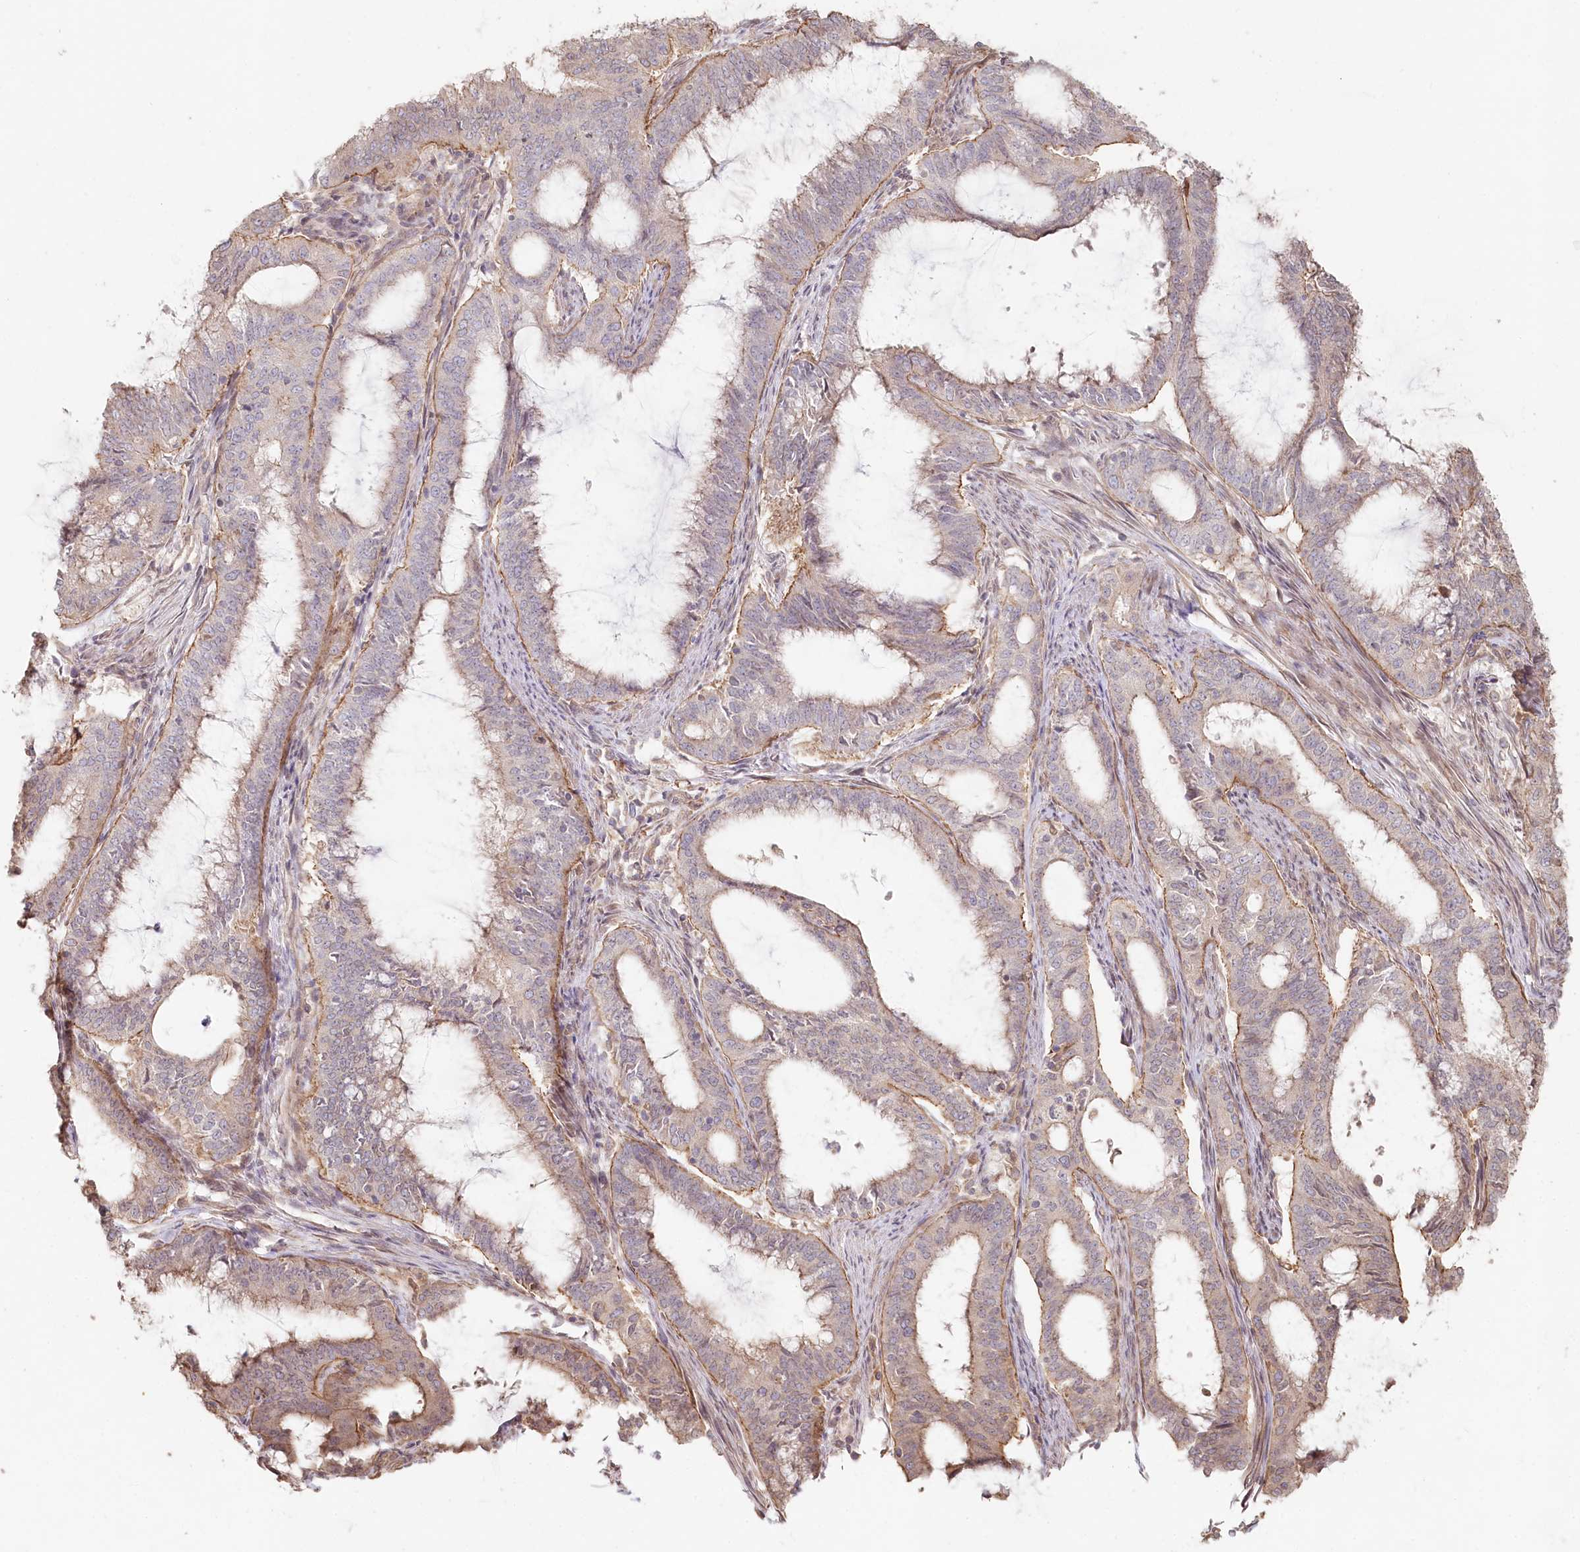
{"staining": {"intensity": "moderate", "quantity": "<25%", "location": "cytoplasmic/membranous"}, "tissue": "endometrial cancer", "cell_type": "Tumor cells", "image_type": "cancer", "snomed": [{"axis": "morphology", "description": "Adenocarcinoma, NOS"}, {"axis": "topography", "description": "Endometrium"}], "caption": "About <25% of tumor cells in human endometrial adenocarcinoma demonstrate moderate cytoplasmic/membranous protein positivity as visualized by brown immunohistochemical staining.", "gene": "TCHP", "patient": {"sex": "female", "age": 51}}